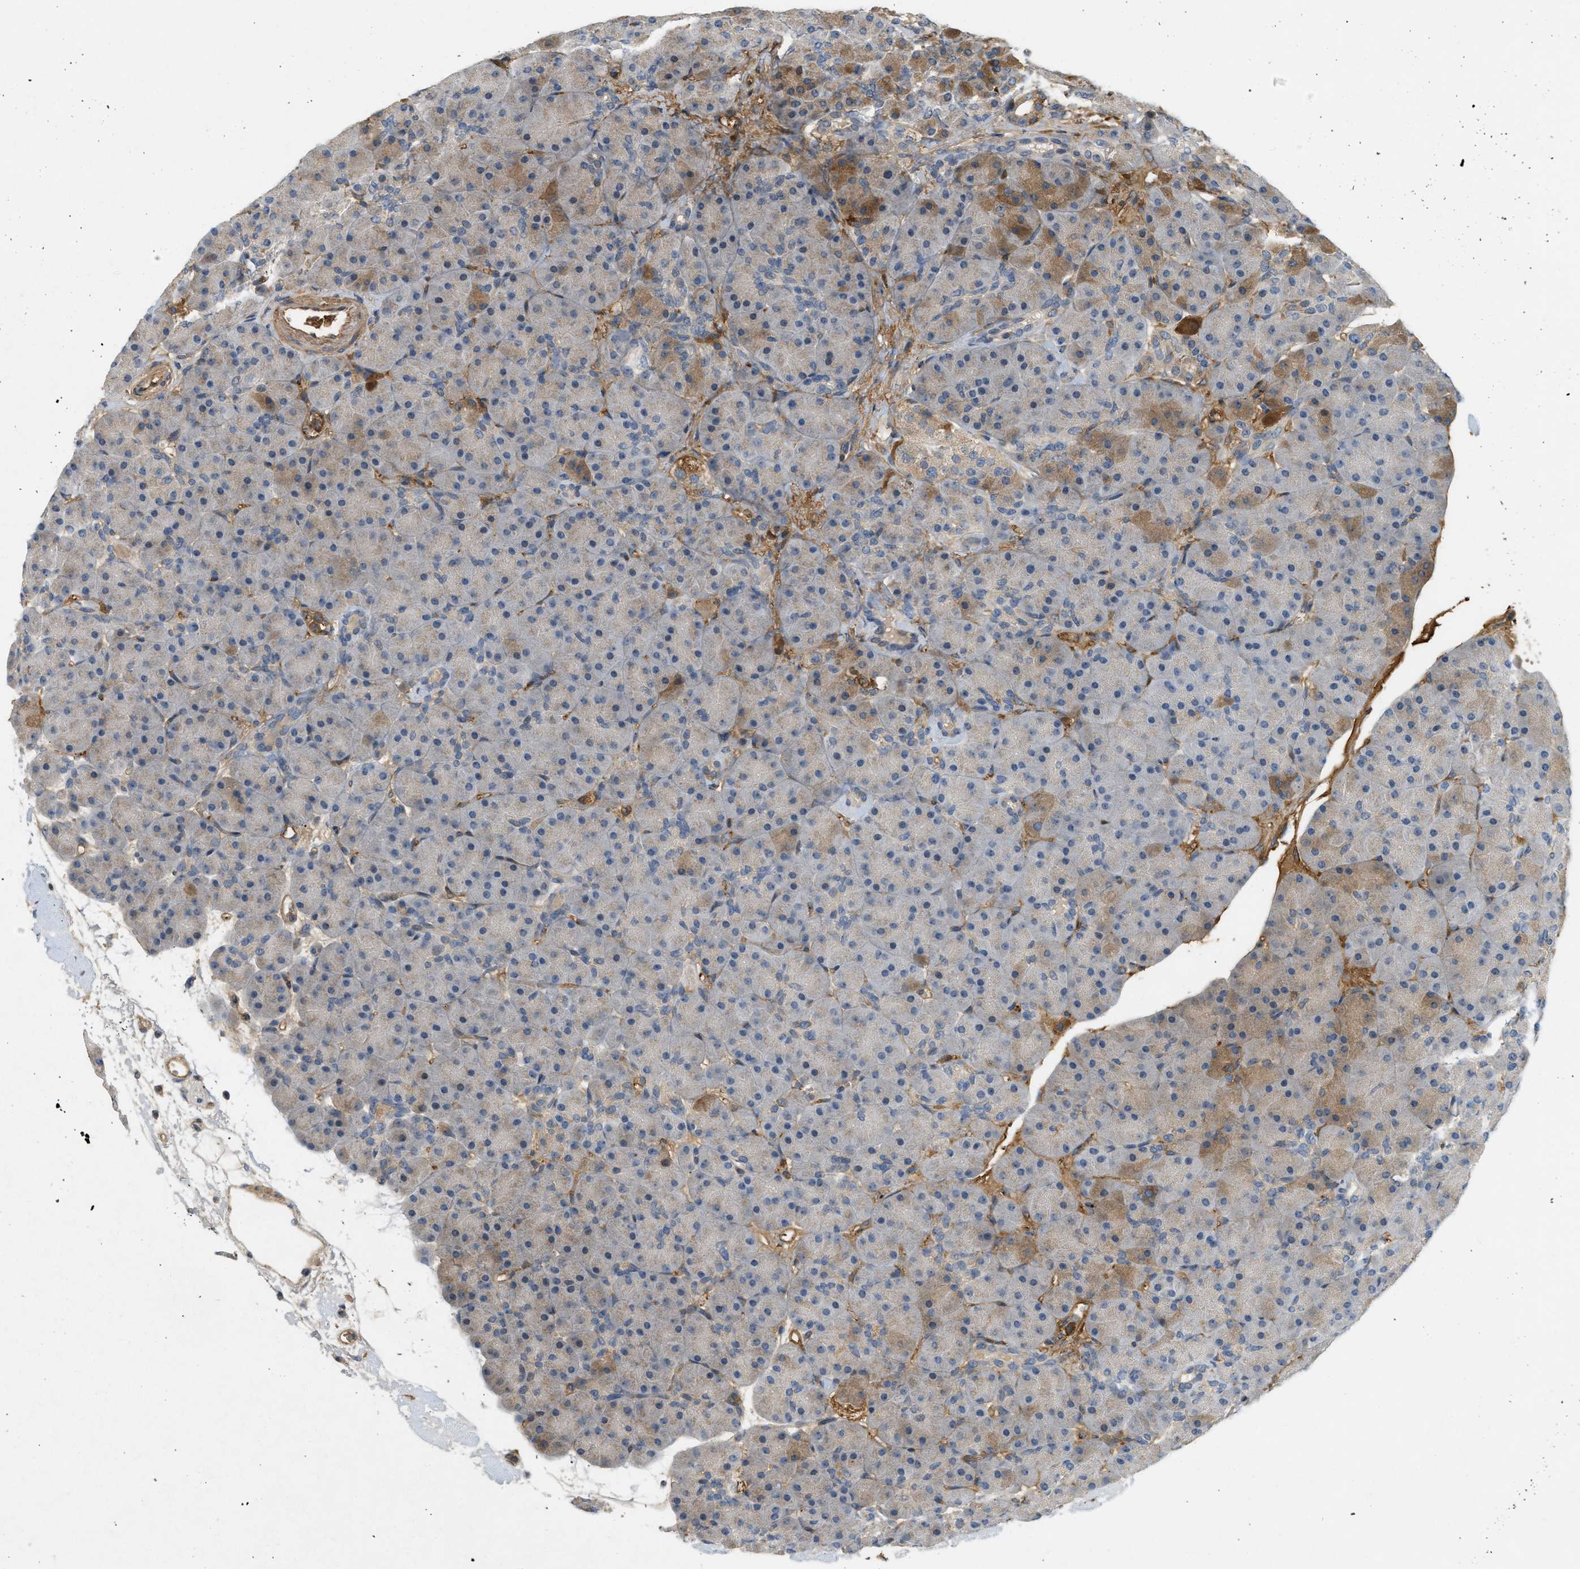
{"staining": {"intensity": "moderate", "quantity": "<25%", "location": "cytoplasmic/membranous"}, "tissue": "pancreas", "cell_type": "Exocrine glandular cells", "image_type": "normal", "snomed": [{"axis": "morphology", "description": "Normal tissue, NOS"}, {"axis": "topography", "description": "Pancreas"}], "caption": "The immunohistochemical stain labels moderate cytoplasmic/membranous staining in exocrine glandular cells of normal pancreas. The staining is performed using DAB brown chromogen to label protein expression. The nuclei are counter-stained blue using hematoxylin.", "gene": "F8", "patient": {"sex": "male", "age": 66}}